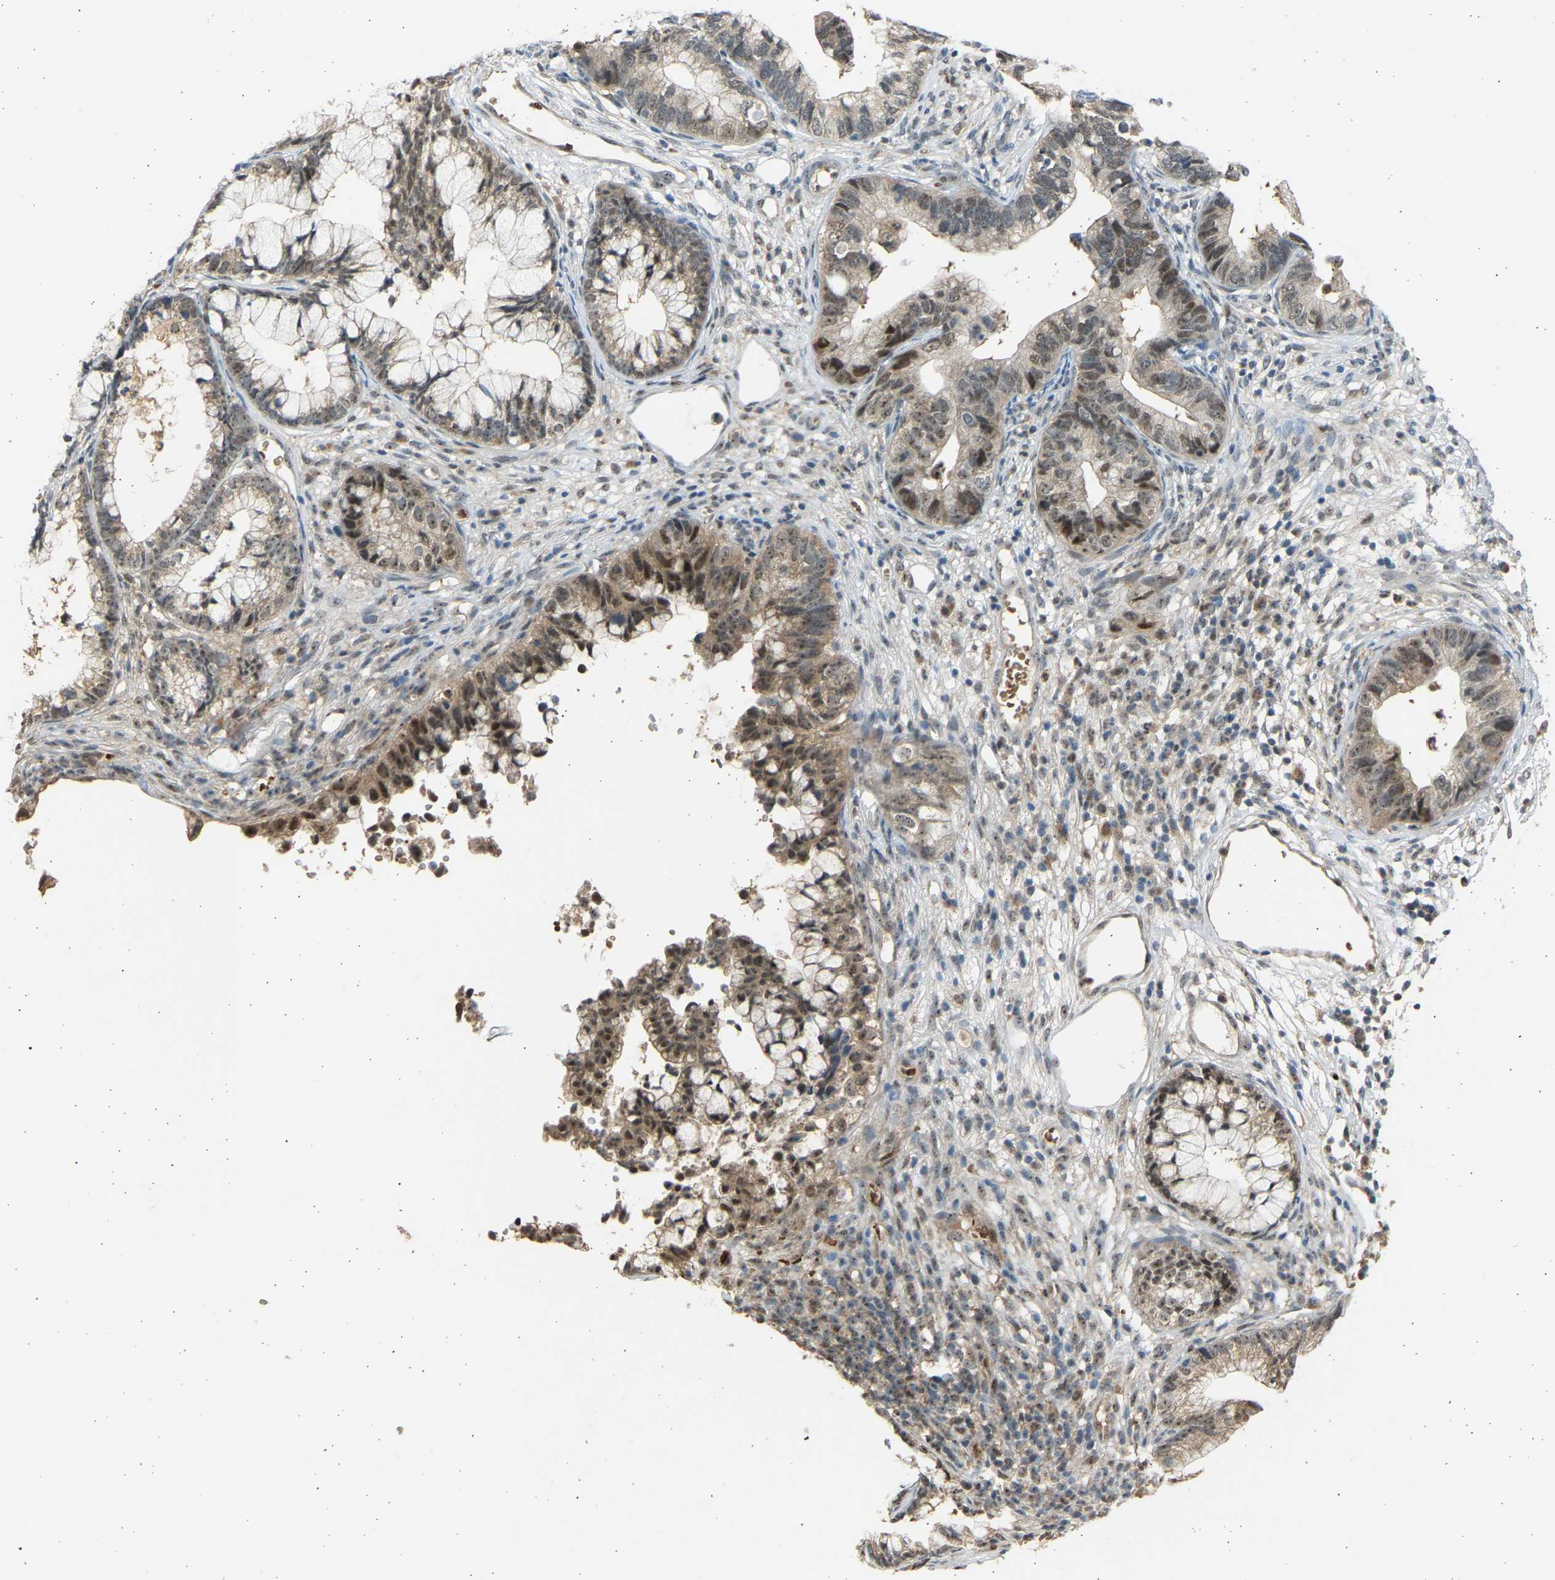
{"staining": {"intensity": "moderate", "quantity": "25%-75%", "location": "nuclear"}, "tissue": "cervical cancer", "cell_type": "Tumor cells", "image_type": "cancer", "snomed": [{"axis": "morphology", "description": "Adenocarcinoma, NOS"}, {"axis": "topography", "description": "Cervix"}], "caption": "The photomicrograph reveals staining of cervical cancer (adenocarcinoma), revealing moderate nuclear protein positivity (brown color) within tumor cells.", "gene": "BIRC2", "patient": {"sex": "female", "age": 44}}